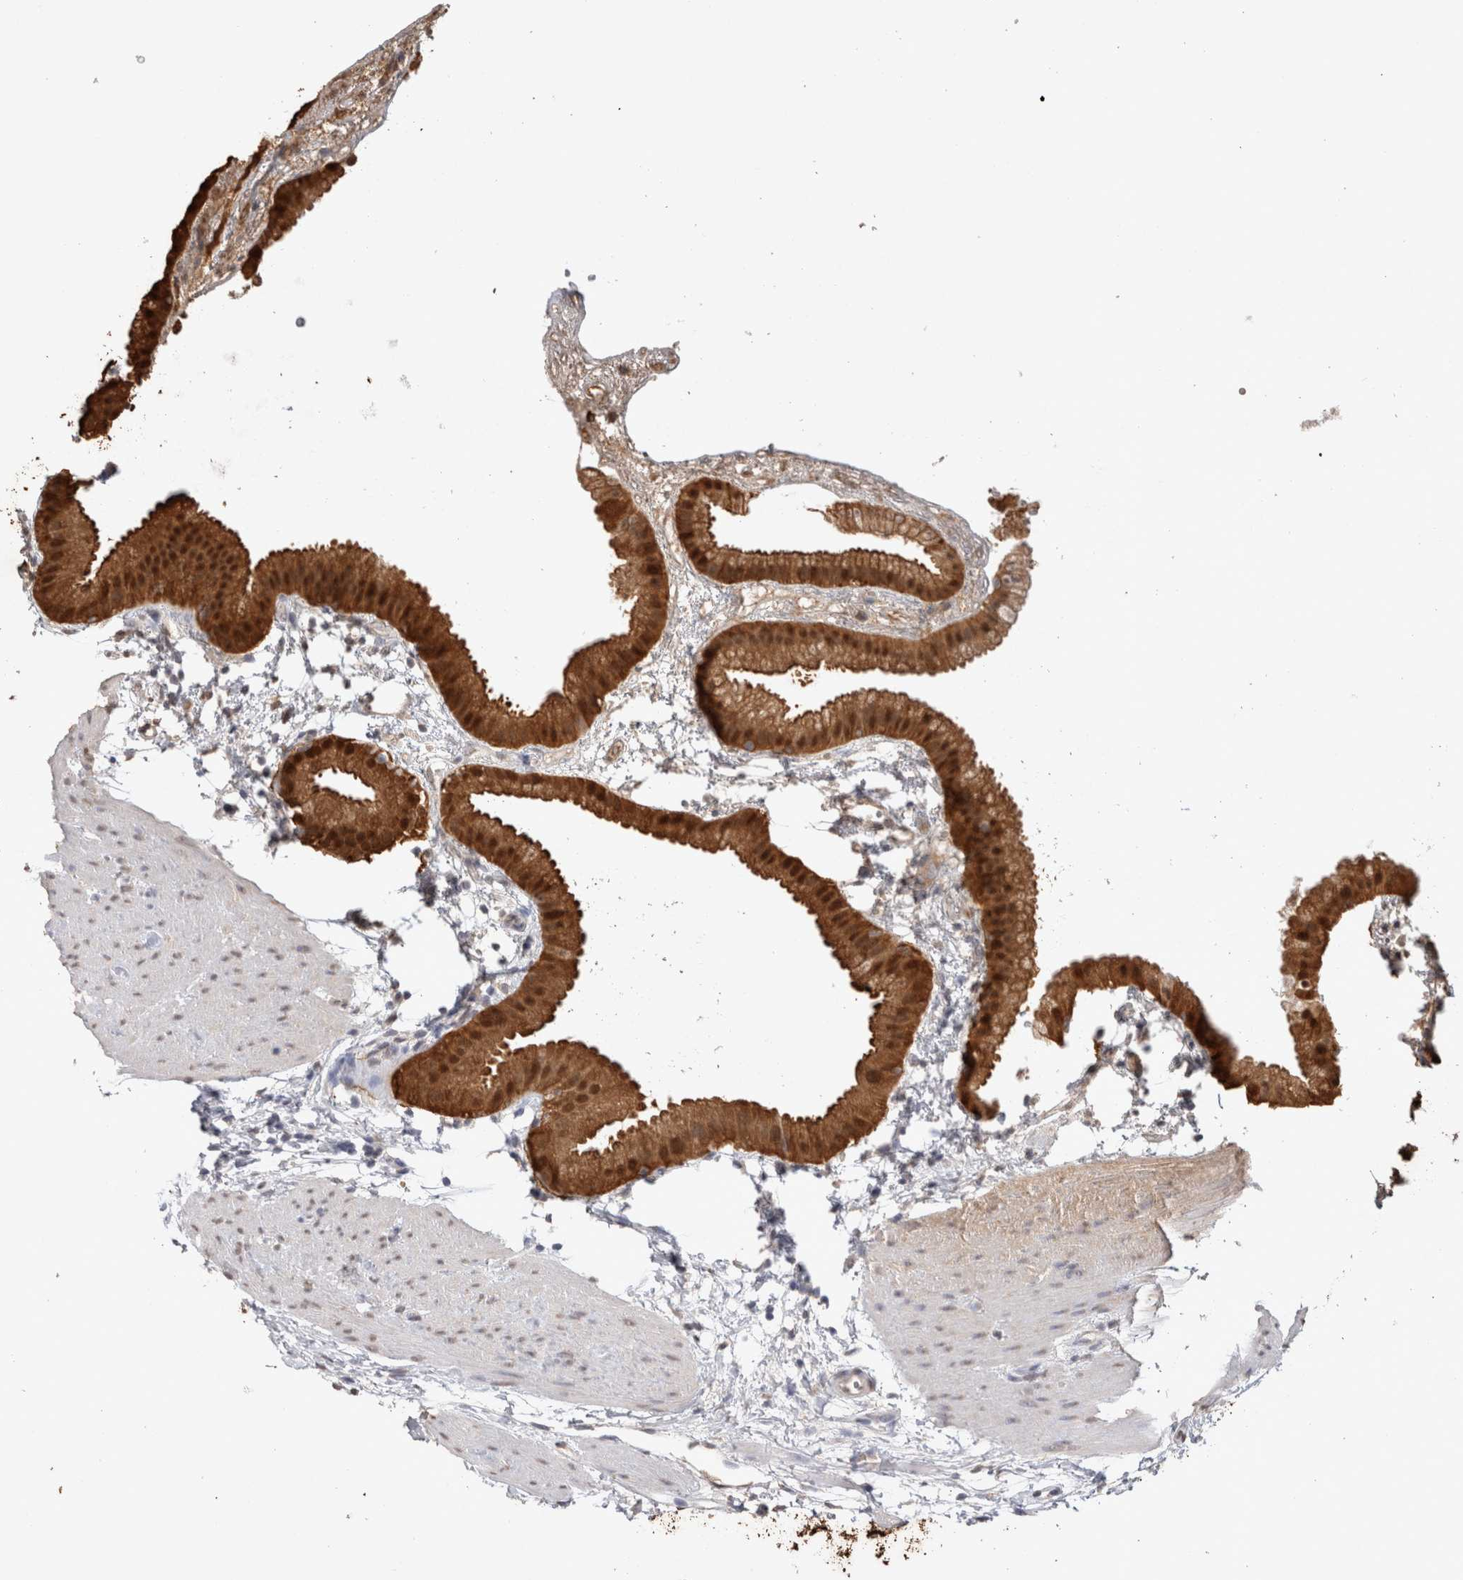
{"staining": {"intensity": "strong", "quantity": ">75%", "location": "cytoplasmic/membranous,nuclear"}, "tissue": "gallbladder", "cell_type": "Glandular cells", "image_type": "normal", "snomed": [{"axis": "morphology", "description": "Normal tissue, NOS"}, {"axis": "topography", "description": "Gallbladder"}], "caption": "IHC of normal gallbladder shows high levels of strong cytoplasmic/membranous,nuclear expression in approximately >75% of glandular cells. Using DAB (brown) and hematoxylin (blue) stains, captured at high magnification using brightfield microscopy.", "gene": "LGALS2", "patient": {"sex": "female", "age": 64}}